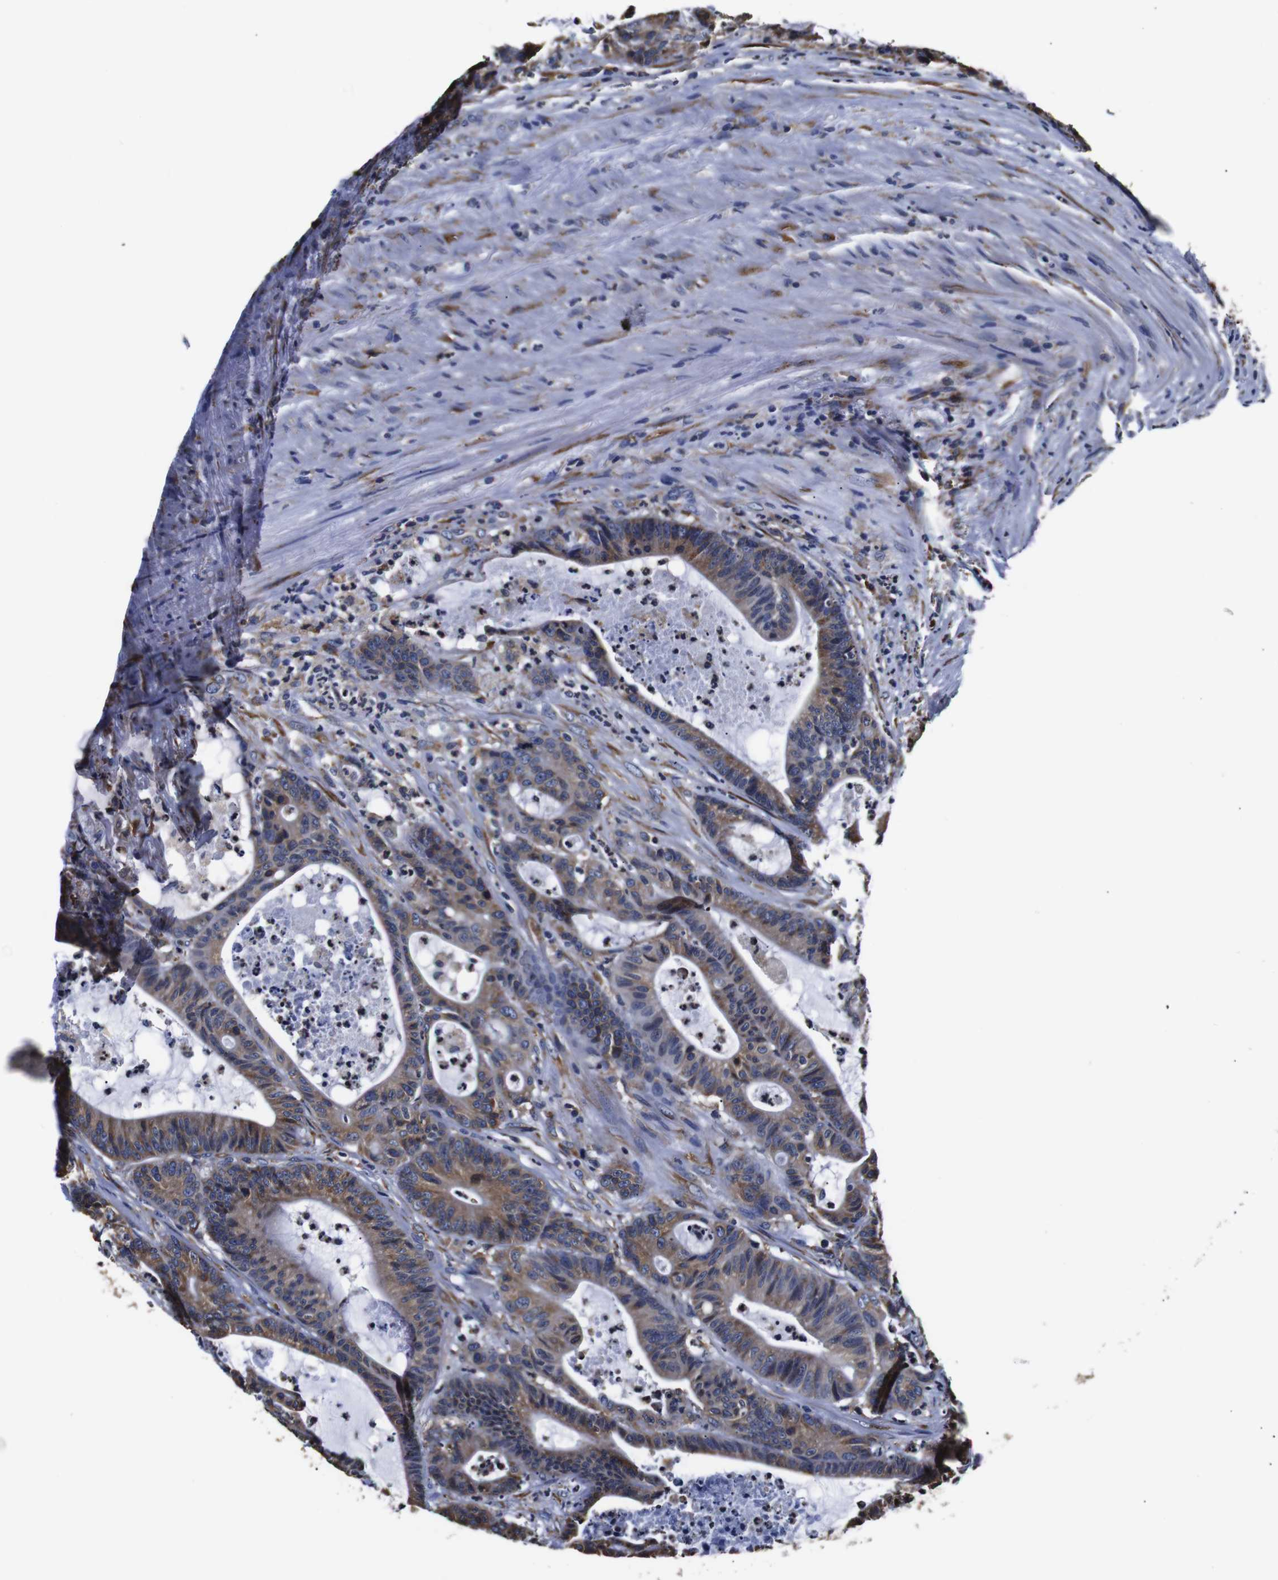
{"staining": {"intensity": "moderate", "quantity": ">75%", "location": "cytoplasmic/membranous"}, "tissue": "colorectal cancer", "cell_type": "Tumor cells", "image_type": "cancer", "snomed": [{"axis": "morphology", "description": "Adenocarcinoma, NOS"}, {"axis": "topography", "description": "Colon"}], "caption": "This is a micrograph of IHC staining of adenocarcinoma (colorectal), which shows moderate positivity in the cytoplasmic/membranous of tumor cells.", "gene": "PPIB", "patient": {"sex": "female", "age": 84}}